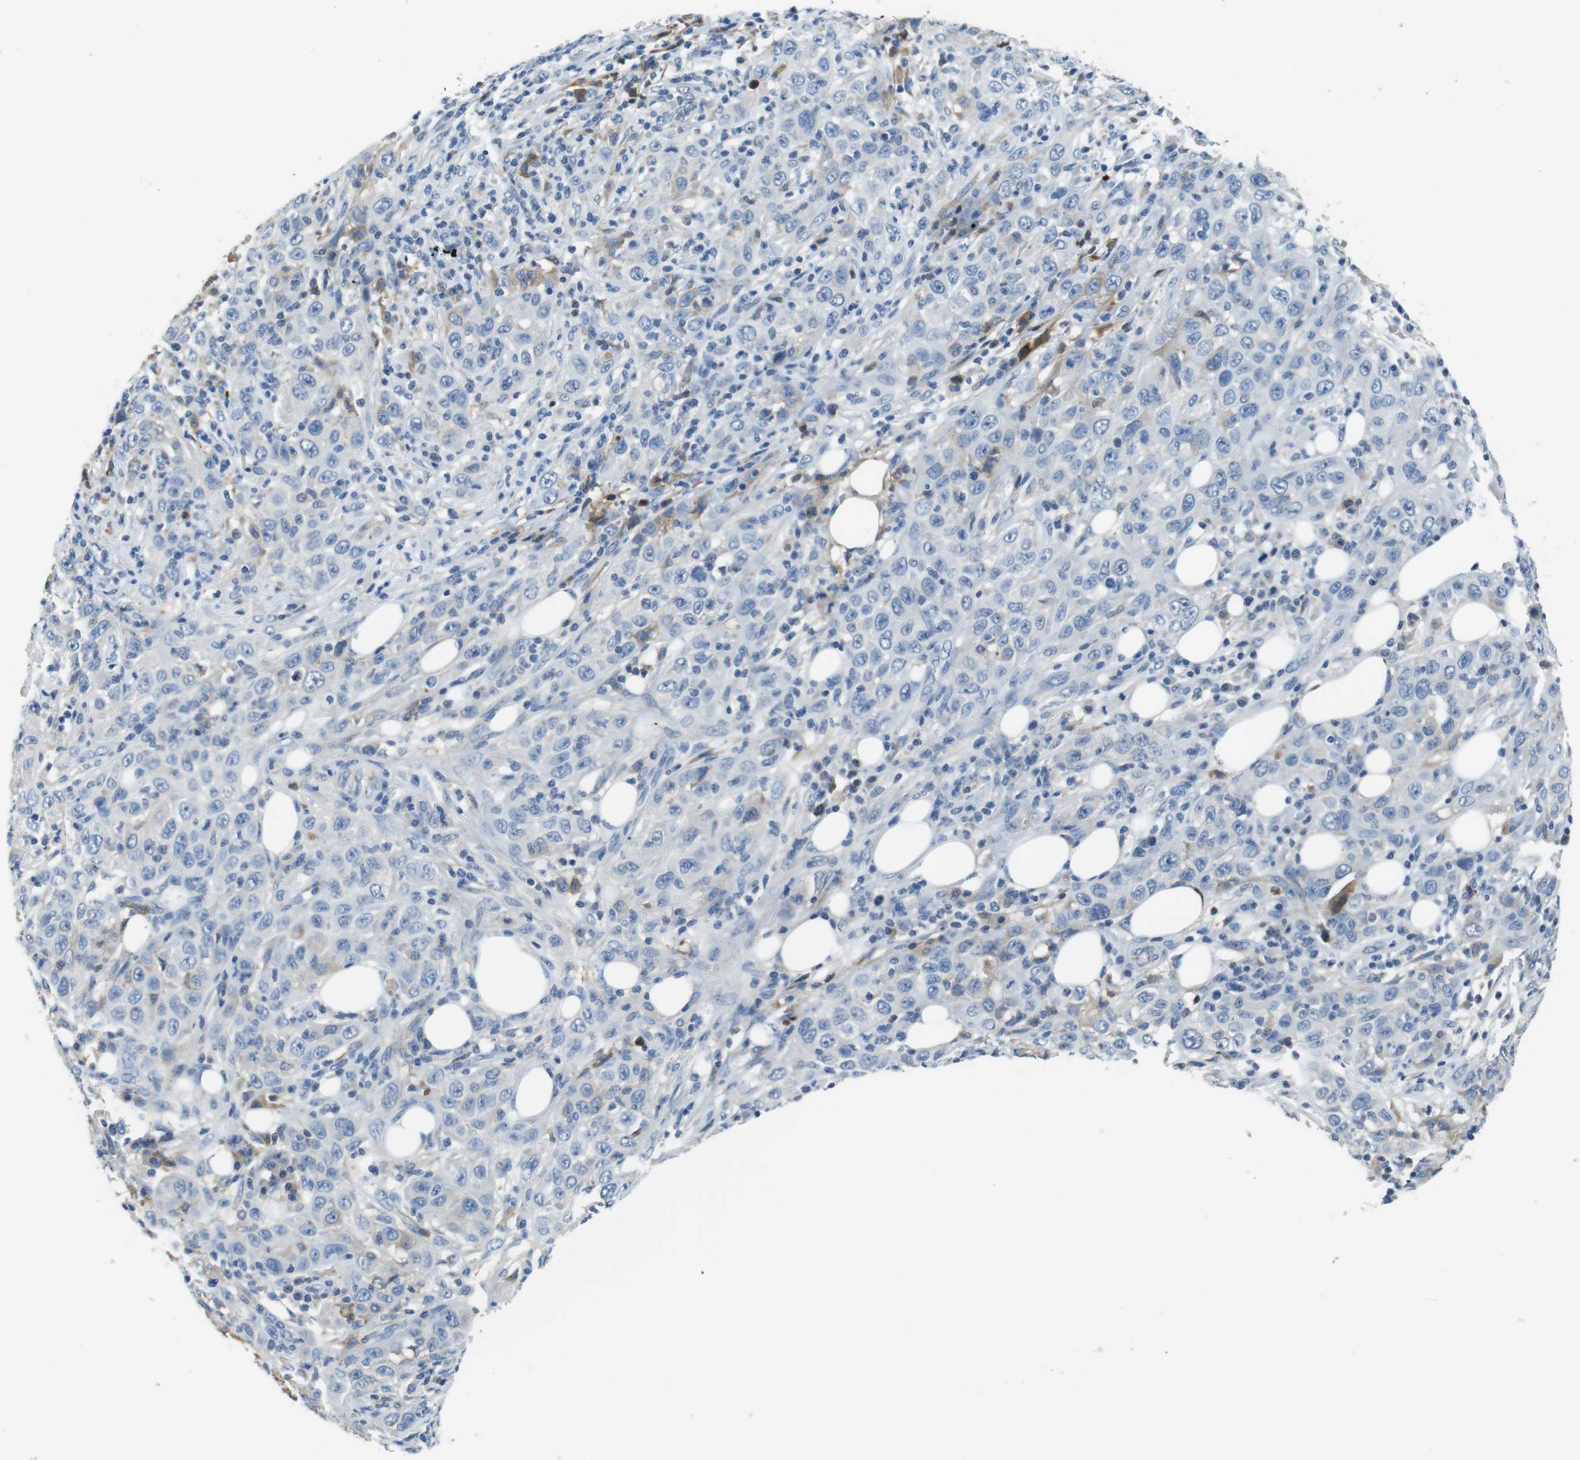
{"staining": {"intensity": "weak", "quantity": "<25%", "location": "cytoplasmic/membranous"}, "tissue": "skin cancer", "cell_type": "Tumor cells", "image_type": "cancer", "snomed": [{"axis": "morphology", "description": "Squamous cell carcinoma, NOS"}, {"axis": "topography", "description": "Skin"}], "caption": "The micrograph exhibits no staining of tumor cells in skin cancer (squamous cell carcinoma).", "gene": "TMPRSS15", "patient": {"sex": "female", "age": 88}}